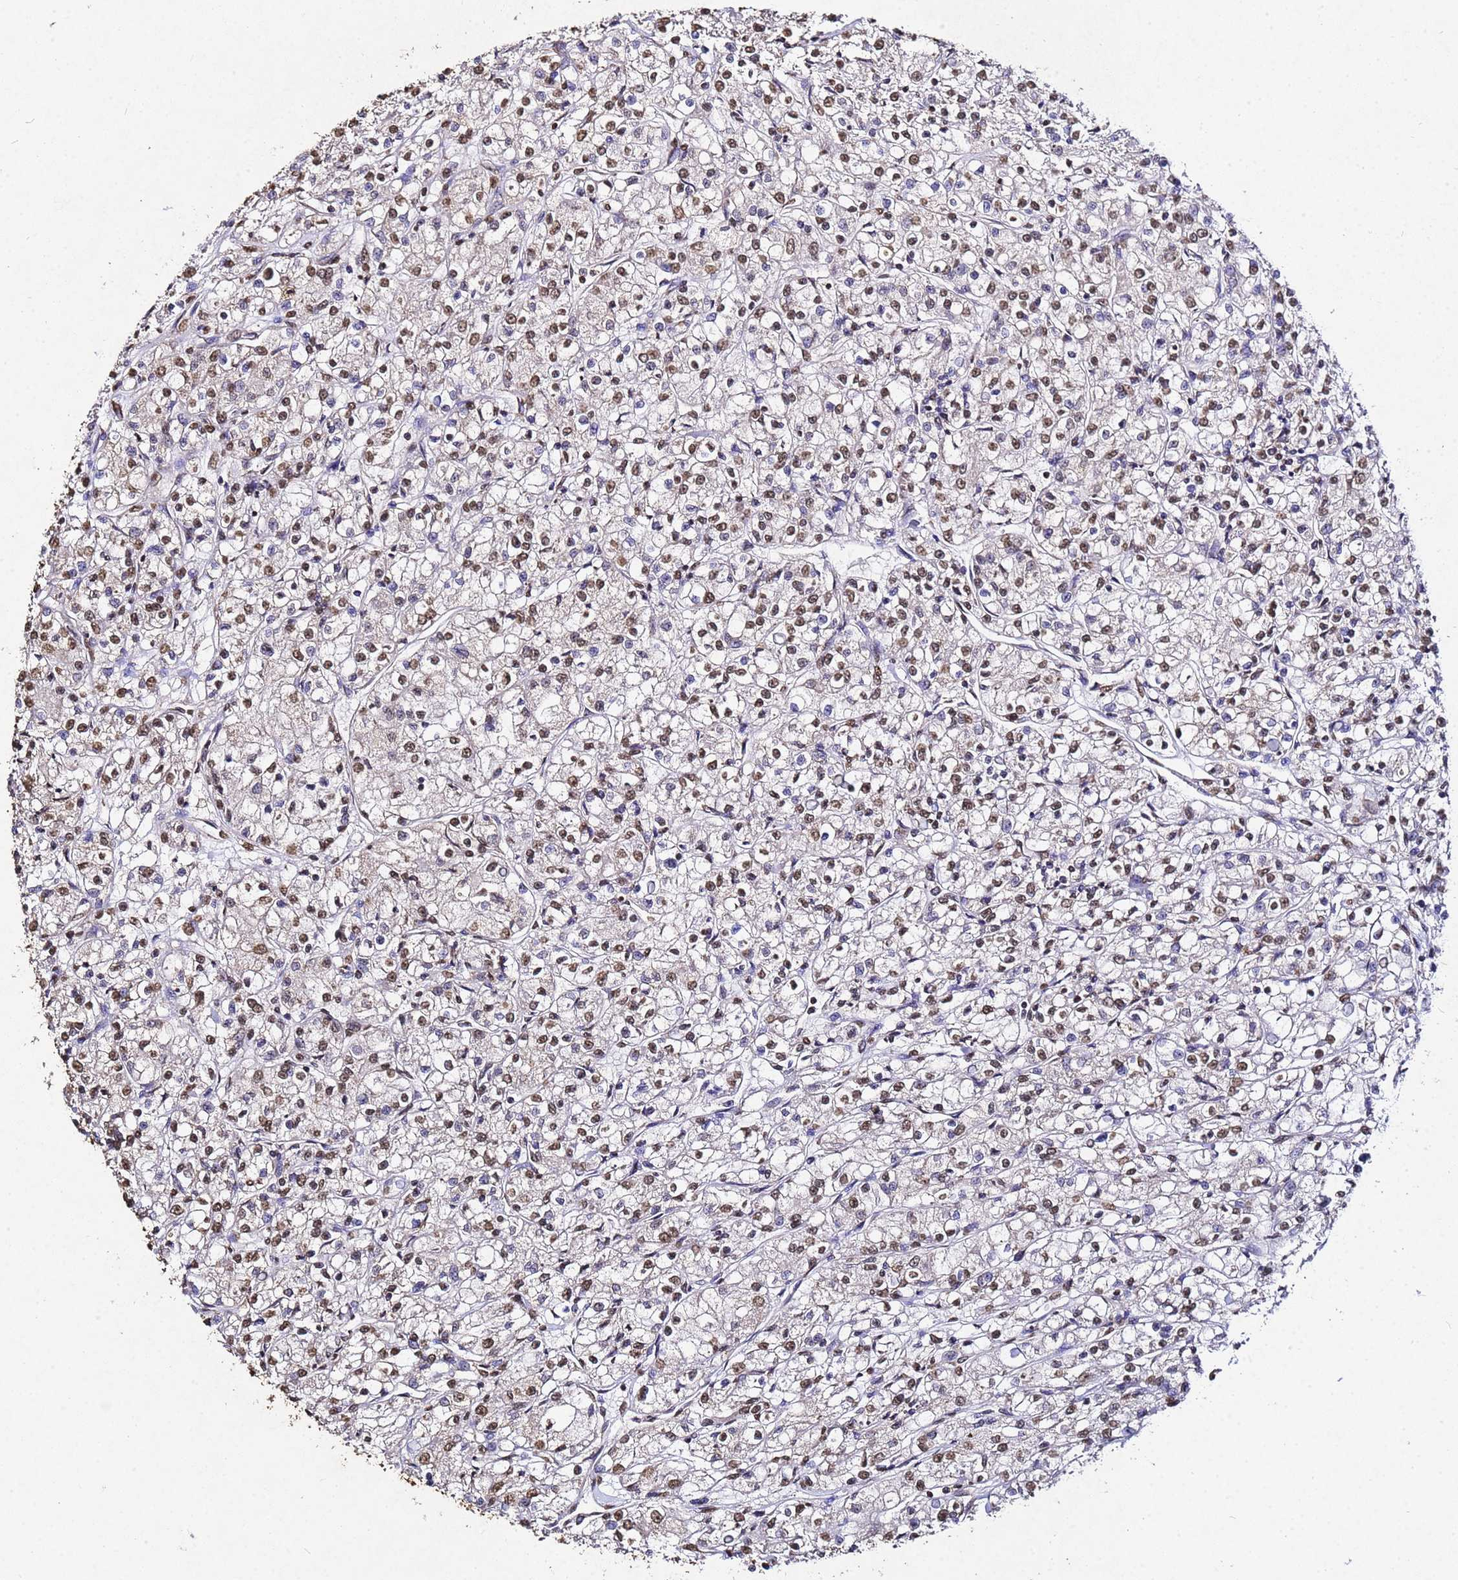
{"staining": {"intensity": "moderate", "quantity": ">75%", "location": "nuclear"}, "tissue": "renal cancer", "cell_type": "Tumor cells", "image_type": "cancer", "snomed": [{"axis": "morphology", "description": "Adenocarcinoma, NOS"}, {"axis": "topography", "description": "Kidney"}], "caption": "There is medium levels of moderate nuclear staining in tumor cells of adenocarcinoma (renal), as demonstrated by immunohistochemical staining (brown color).", "gene": "MYOCD", "patient": {"sex": "female", "age": 59}}